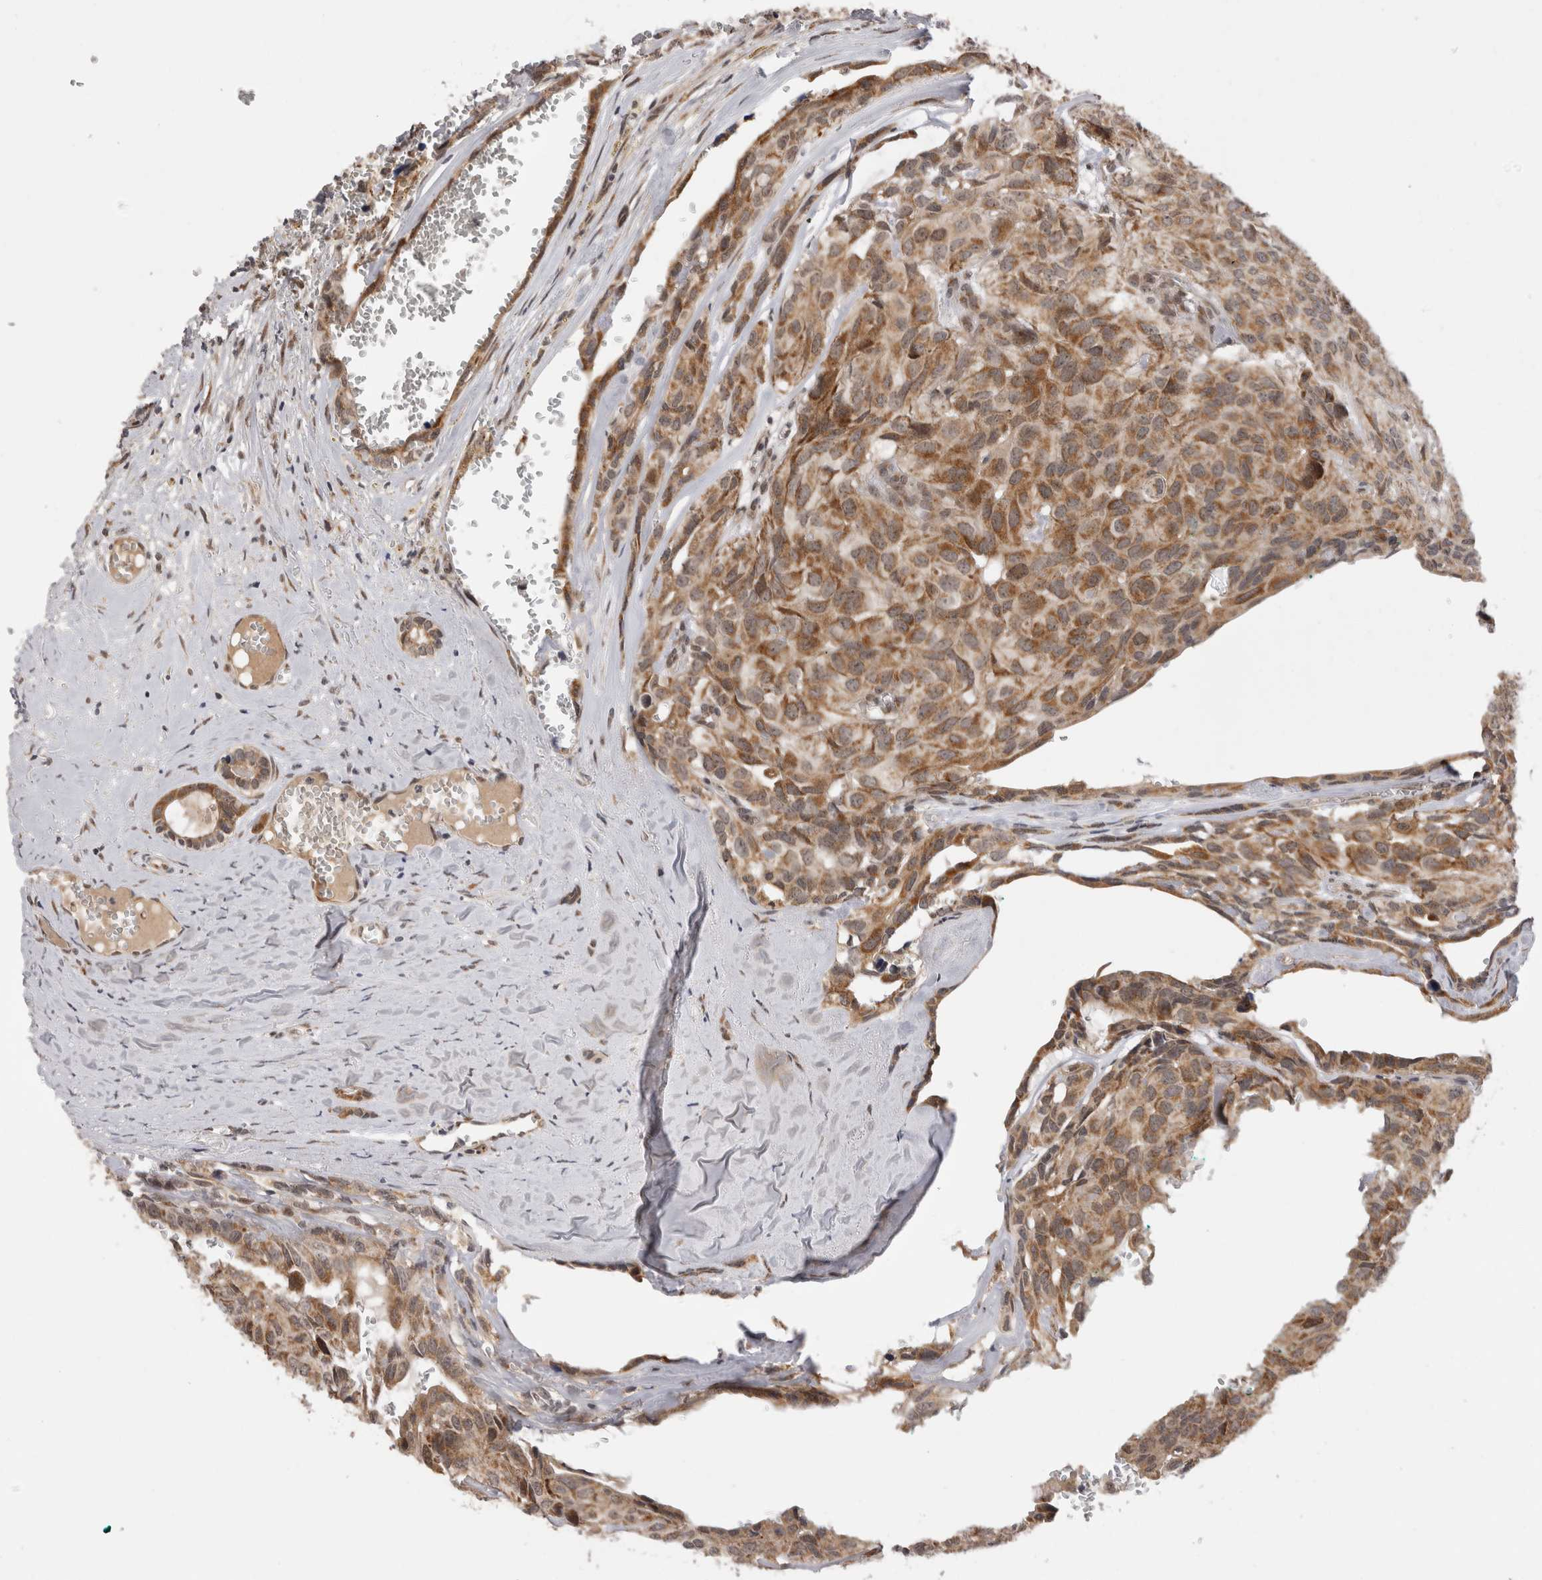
{"staining": {"intensity": "moderate", "quantity": ">75%", "location": "cytoplasmic/membranous"}, "tissue": "head and neck cancer", "cell_type": "Tumor cells", "image_type": "cancer", "snomed": [{"axis": "morphology", "description": "Adenocarcinoma, NOS"}, {"axis": "topography", "description": "Salivary gland, NOS"}, {"axis": "topography", "description": "Head-Neck"}], "caption": "Immunohistochemical staining of adenocarcinoma (head and neck) demonstrates medium levels of moderate cytoplasmic/membranous protein expression in about >75% of tumor cells.", "gene": "TMEM65", "patient": {"sex": "female", "age": 76}}